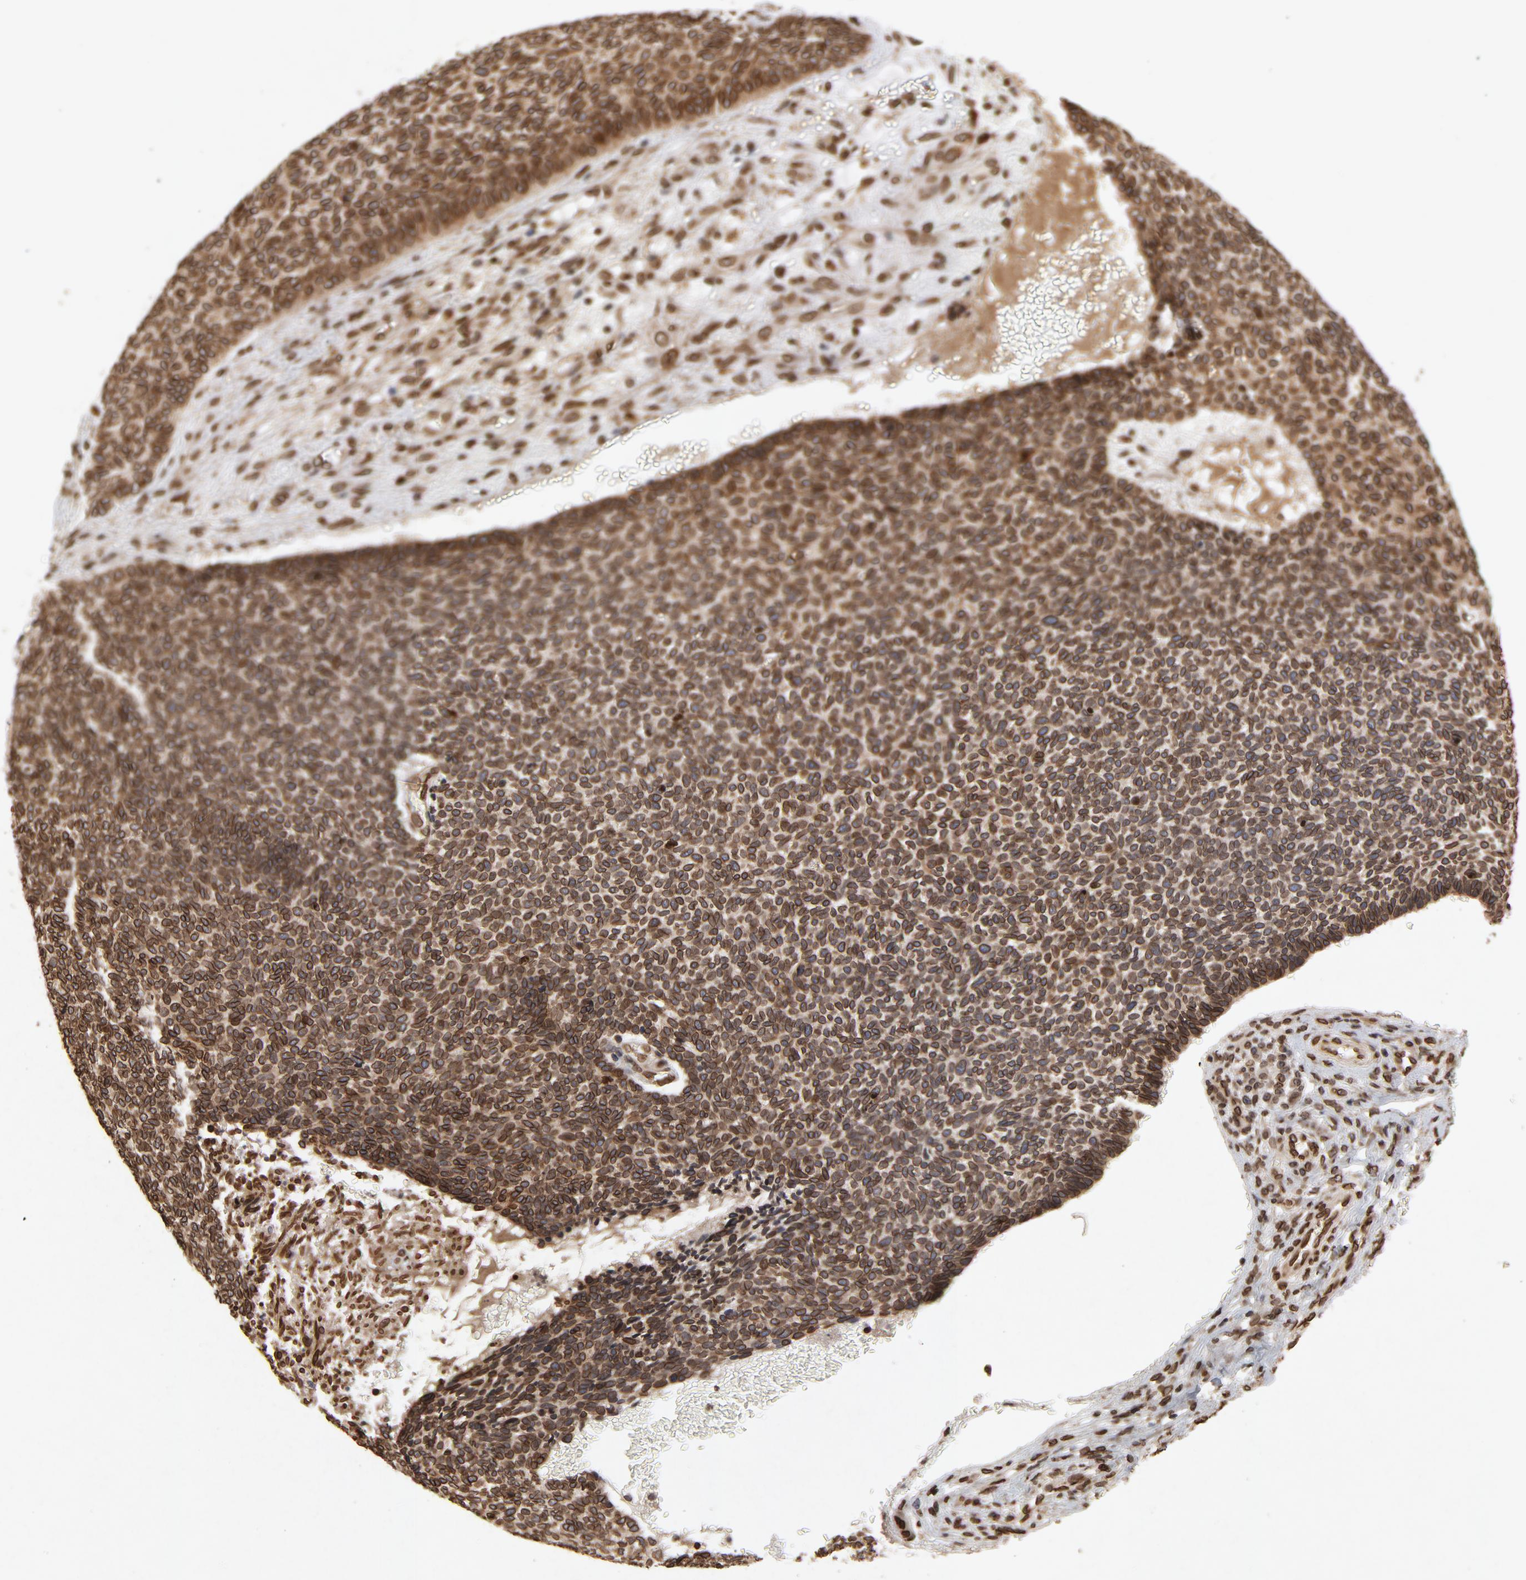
{"staining": {"intensity": "strong", "quantity": ">75%", "location": "cytoplasmic/membranous,nuclear"}, "tissue": "skin cancer", "cell_type": "Tumor cells", "image_type": "cancer", "snomed": [{"axis": "morphology", "description": "Basal cell carcinoma"}, {"axis": "topography", "description": "Skin"}], "caption": "This histopathology image shows IHC staining of basal cell carcinoma (skin), with high strong cytoplasmic/membranous and nuclear staining in about >75% of tumor cells.", "gene": "LMNA", "patient": {"sex": "male", "age": 87}}